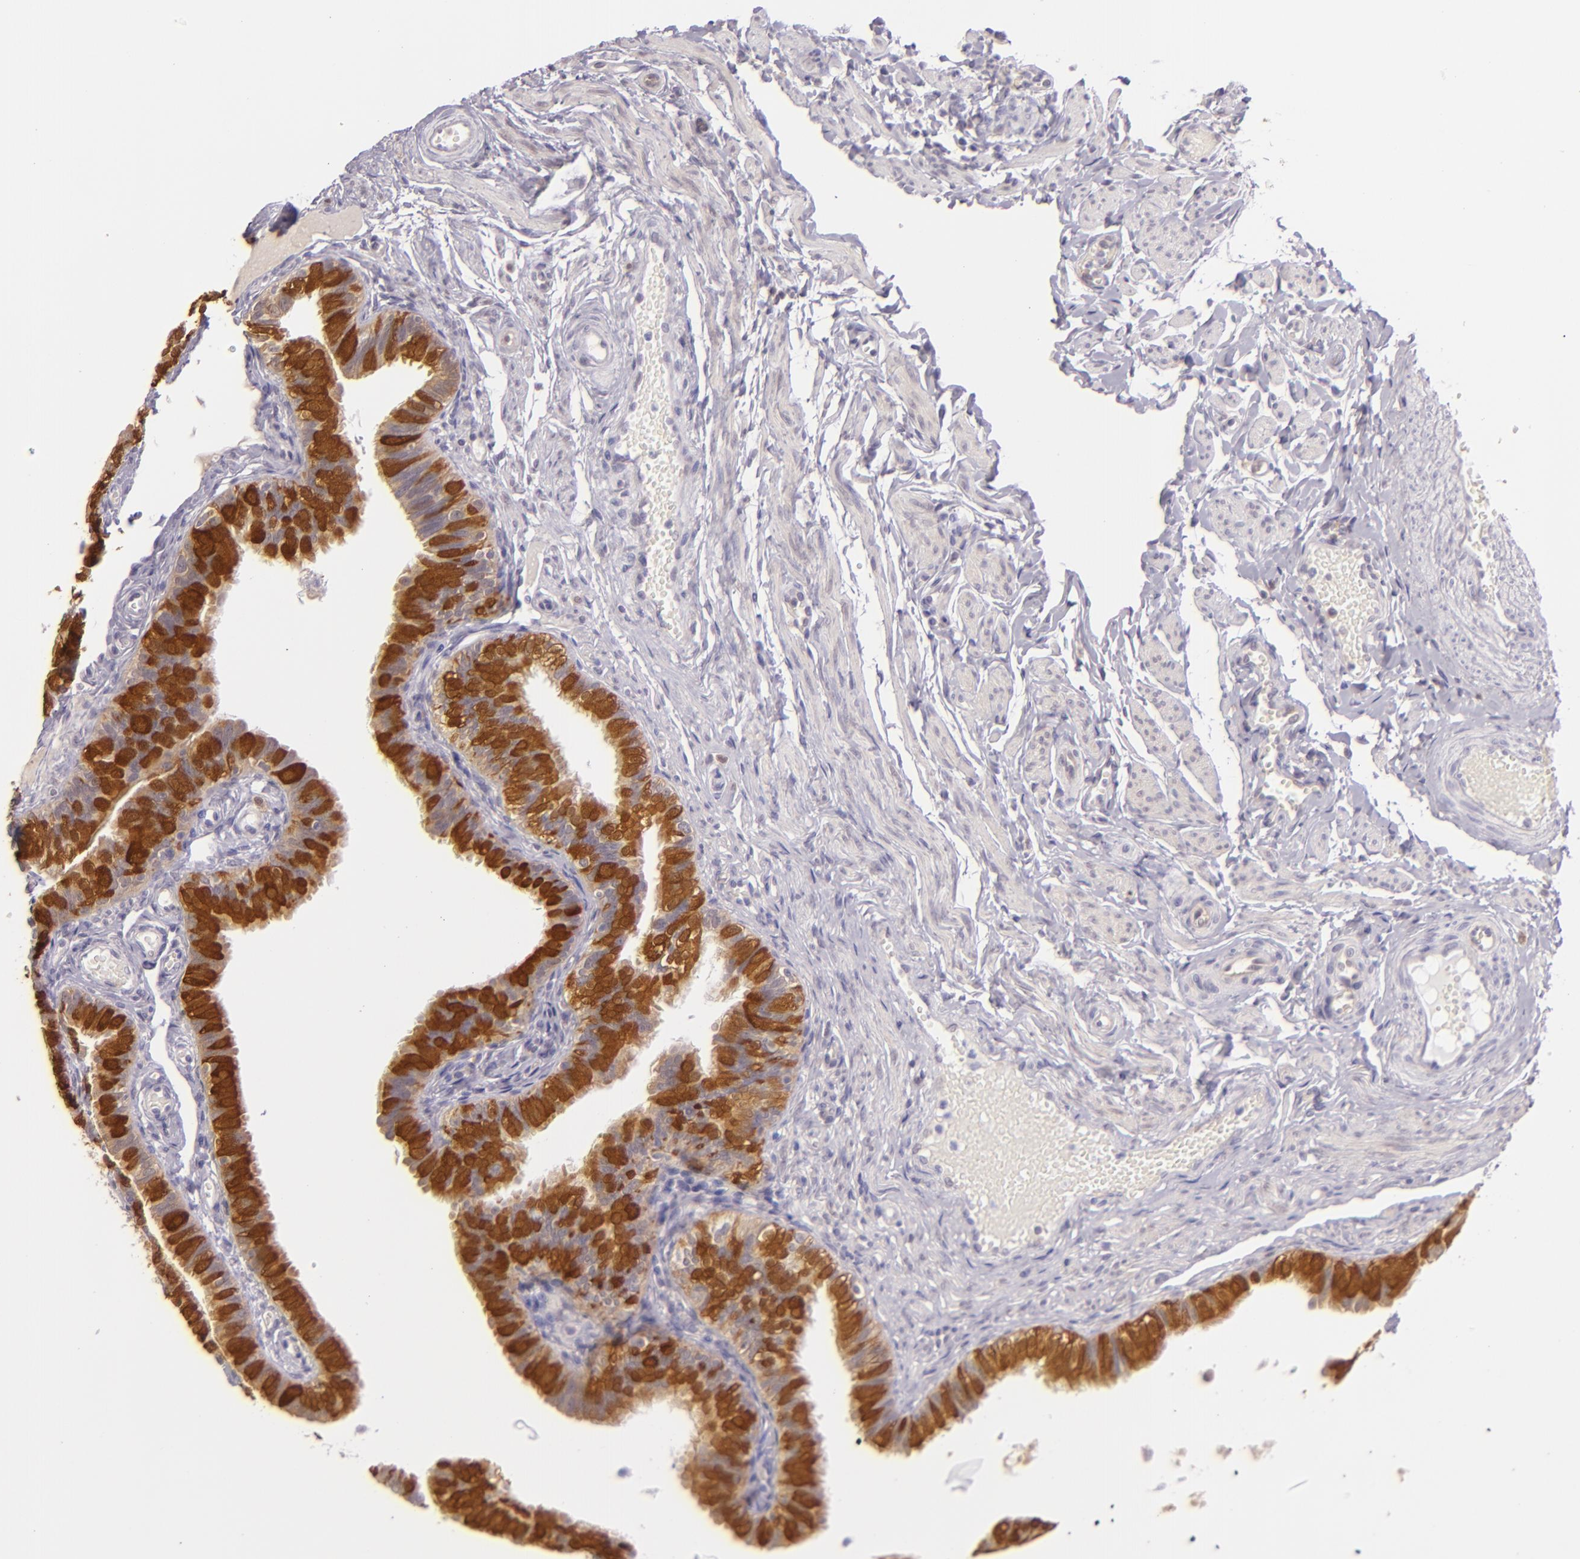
{"staining": {"intensity": "strong", "quantity": ">75%", "location": "cytoplasmic/membranous,nuclear"}, "tissue": "fallopian tube", "cell_type": "Glandular cells", "image_type": "normal", "snomed": [{"axis": "morphology", "description": "Normal tissue, NOS"}, {"axis": "morphology", "description": "Dermoid, NOS"}, {"axis": "topography", "description": "Fallopian tube"}], "caption": "Fallopian tube stained with DAB (3,3'-diaminobenzidine) immunohistochemistry demonstrates high levels of strong cytoplasmic/membranous,nuclear expression in approximately >75% of glandular cells.", "gene": "HSPH1", "patient": {"sex": "female", "age": 33}}